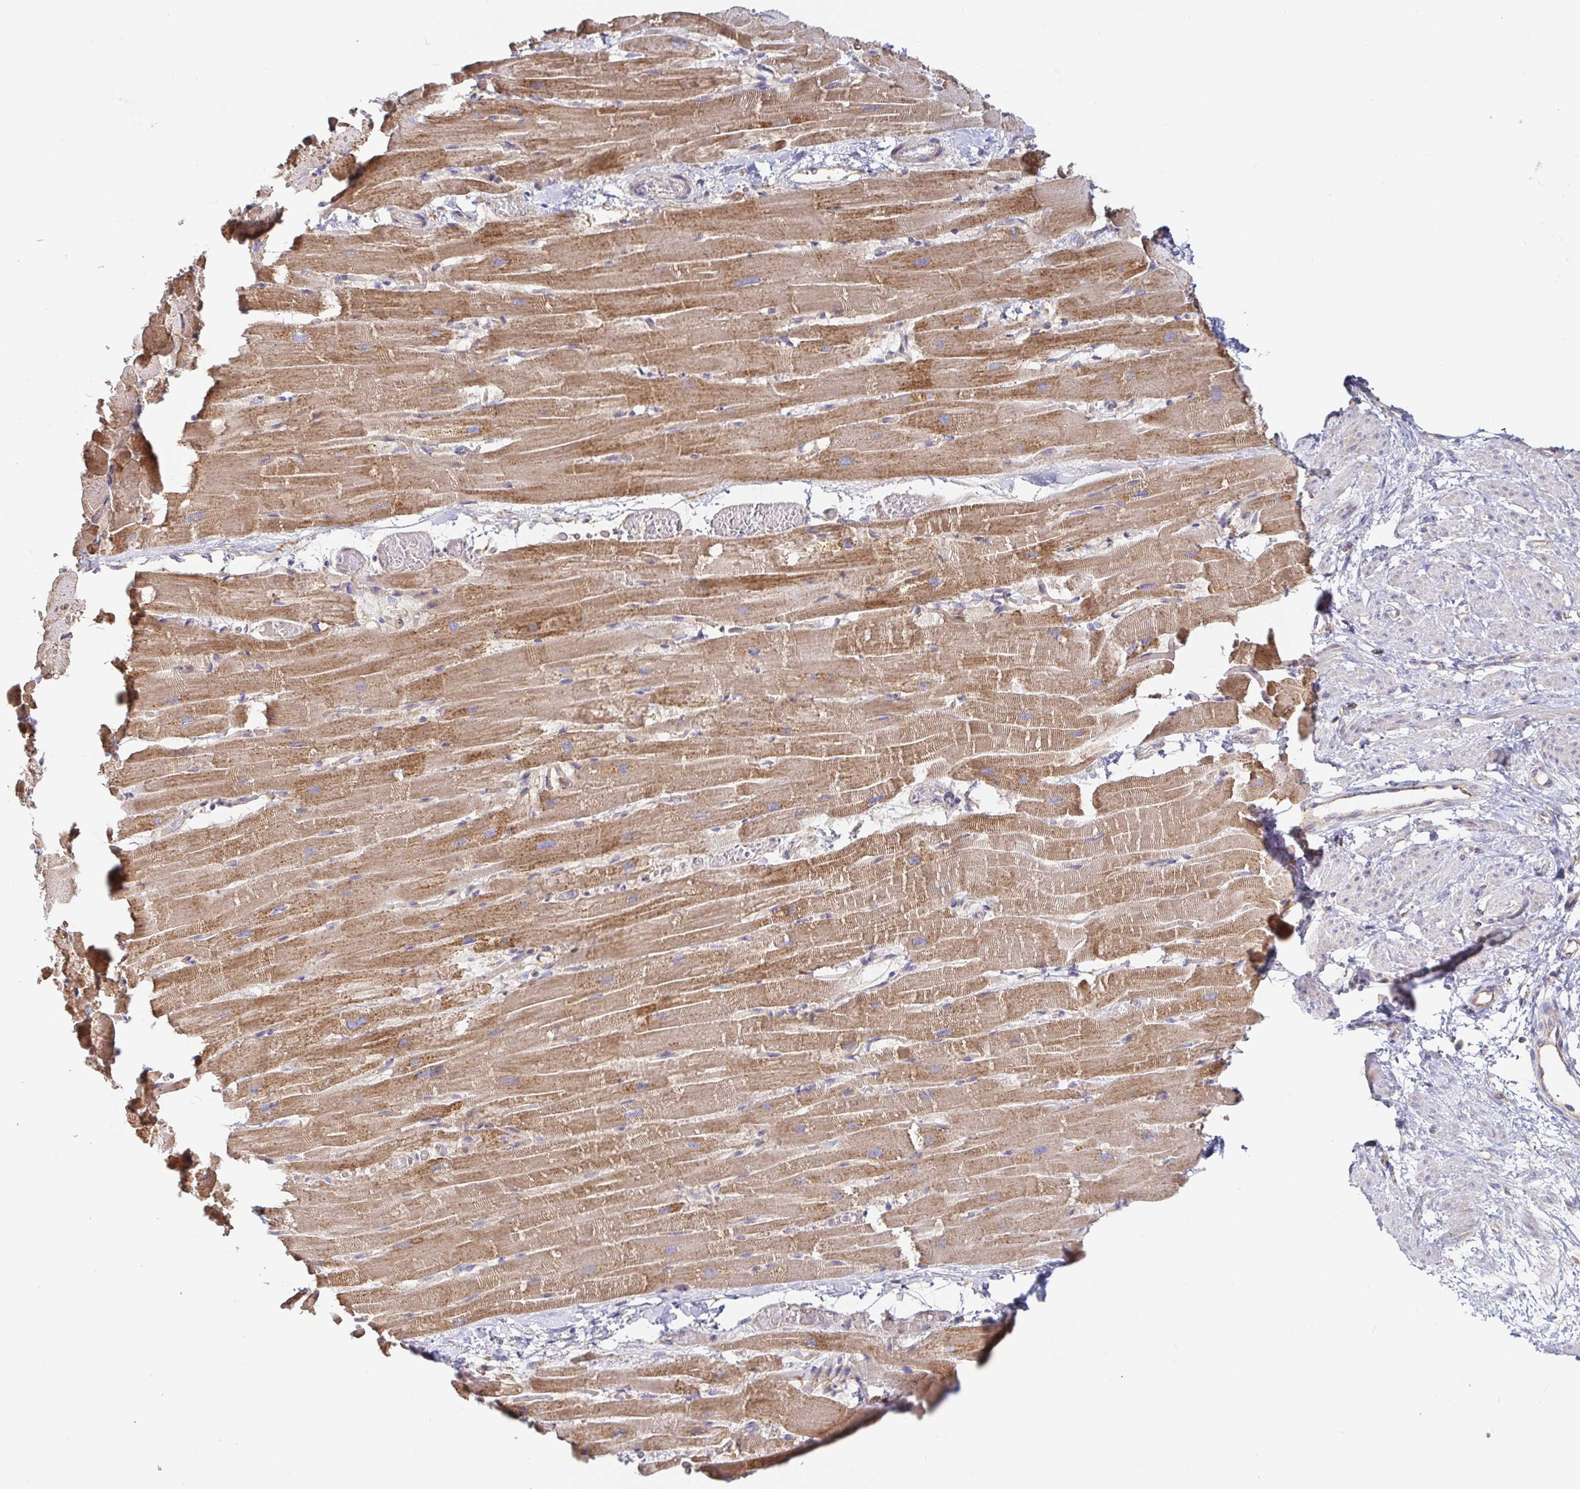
{"staining": {"intensity": "moderate", "quantity": ">75%", "location": "cytoplasmic/membranous"}, "tissue": "heart muscle", "cell_type": "Cardiomyocytes", "image_type": "normal", "snomed": [{"axis": "morphology", "description": "Normal tissue, NOS"}, {"axis": "topography", "description": "Heart"}], "caption": "Cardiomyocytes exhibit moderate cytoplasmic/membranous staining in about >75% of cells in normal heart muscle.", "gene": "IRAK2", "patient": {"sex": "male", "age": 37}}